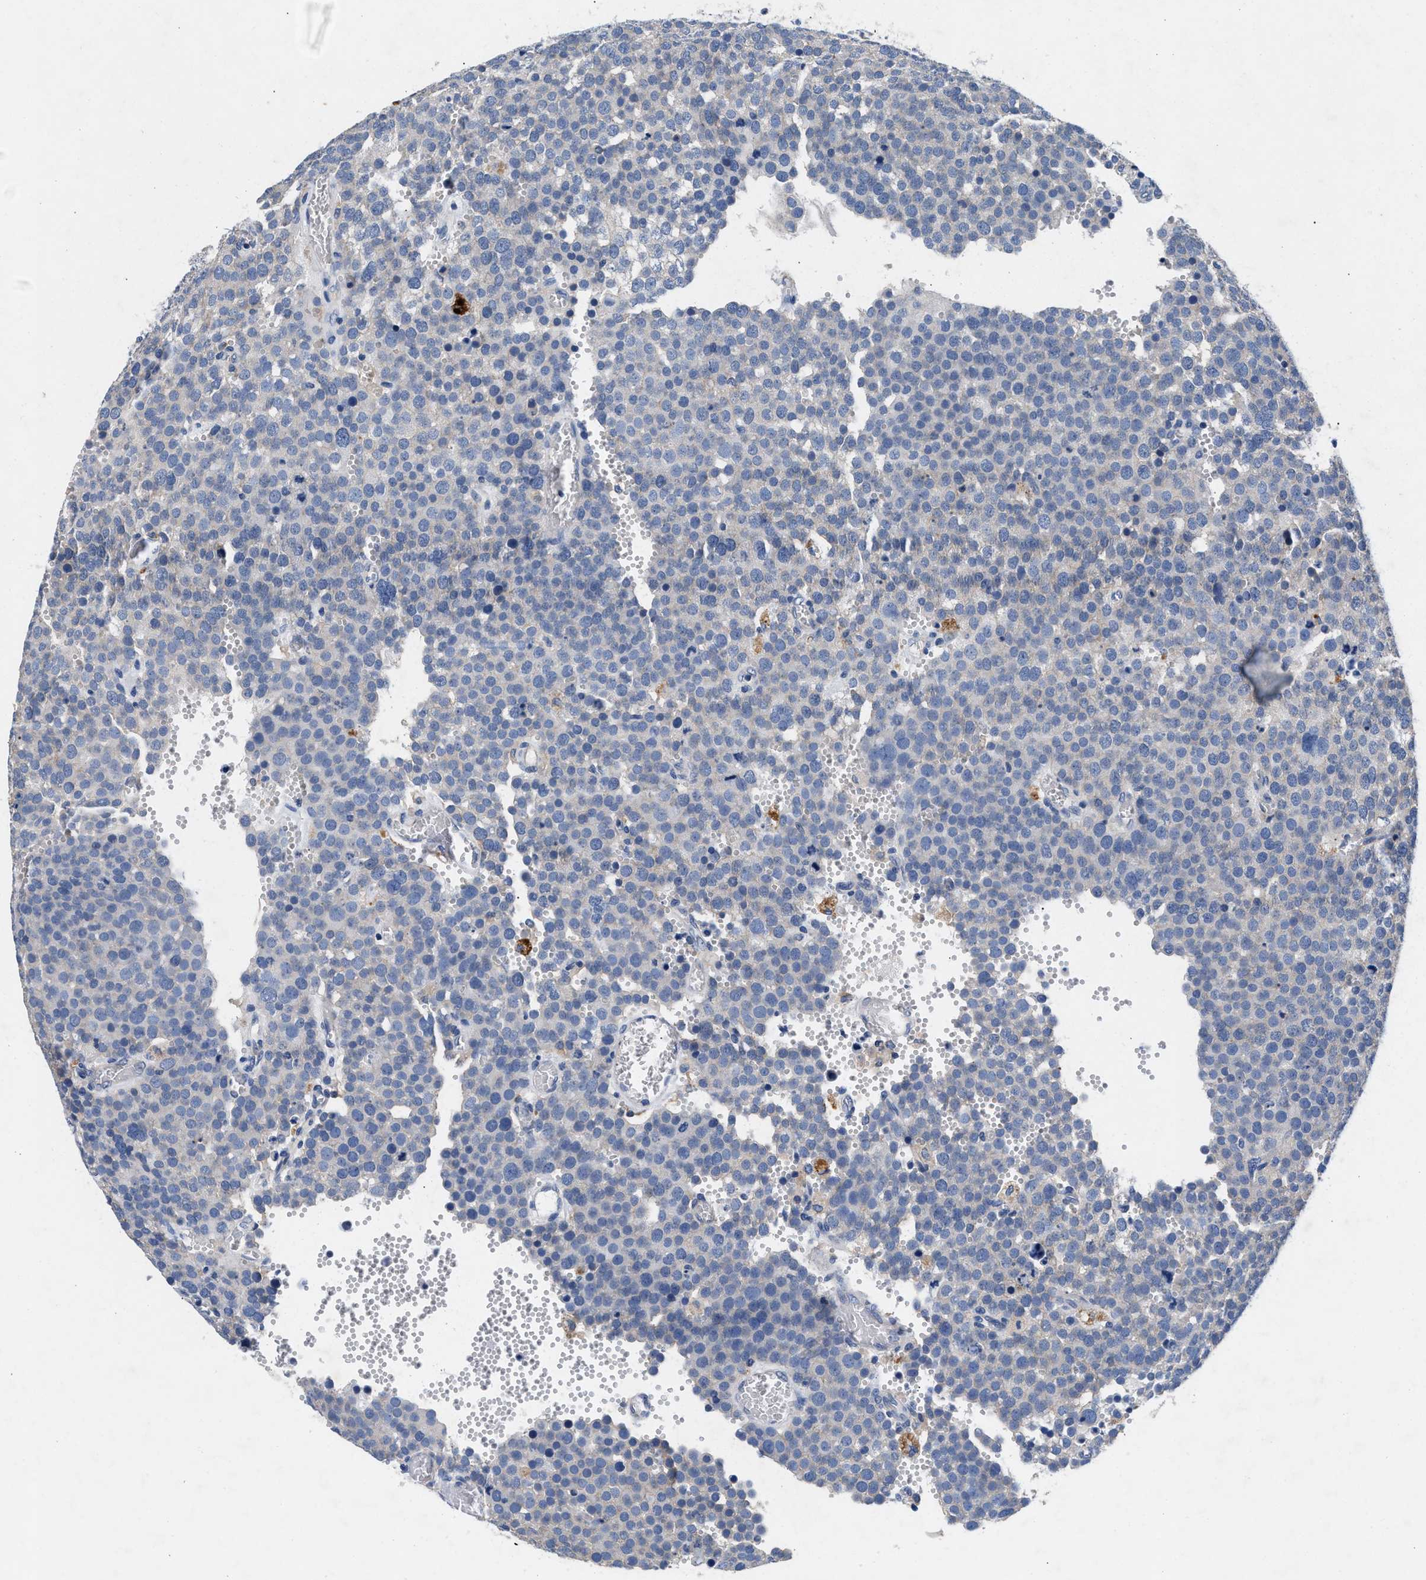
{"staining": {"intensity": "negative", "quantity": "none", "location": "none"}, "tissue": "testis cancer", "cell_type": "Tumor cells", "image_type": "cancer", "snomed": [{"axis": "morphology", "description": "Normal tissue, NOS"}, {"axis": "morphology", "description": "Seminoma, NOS"}, {"axis": "topography", "description": "Testis"}], "caption": "Testis cancer (seminoma) was stained to show a protein in brown. There is no significant staining in tumor cells.", "gene": "GNAI3", "patient": {"sex": "male", "age": 71}}